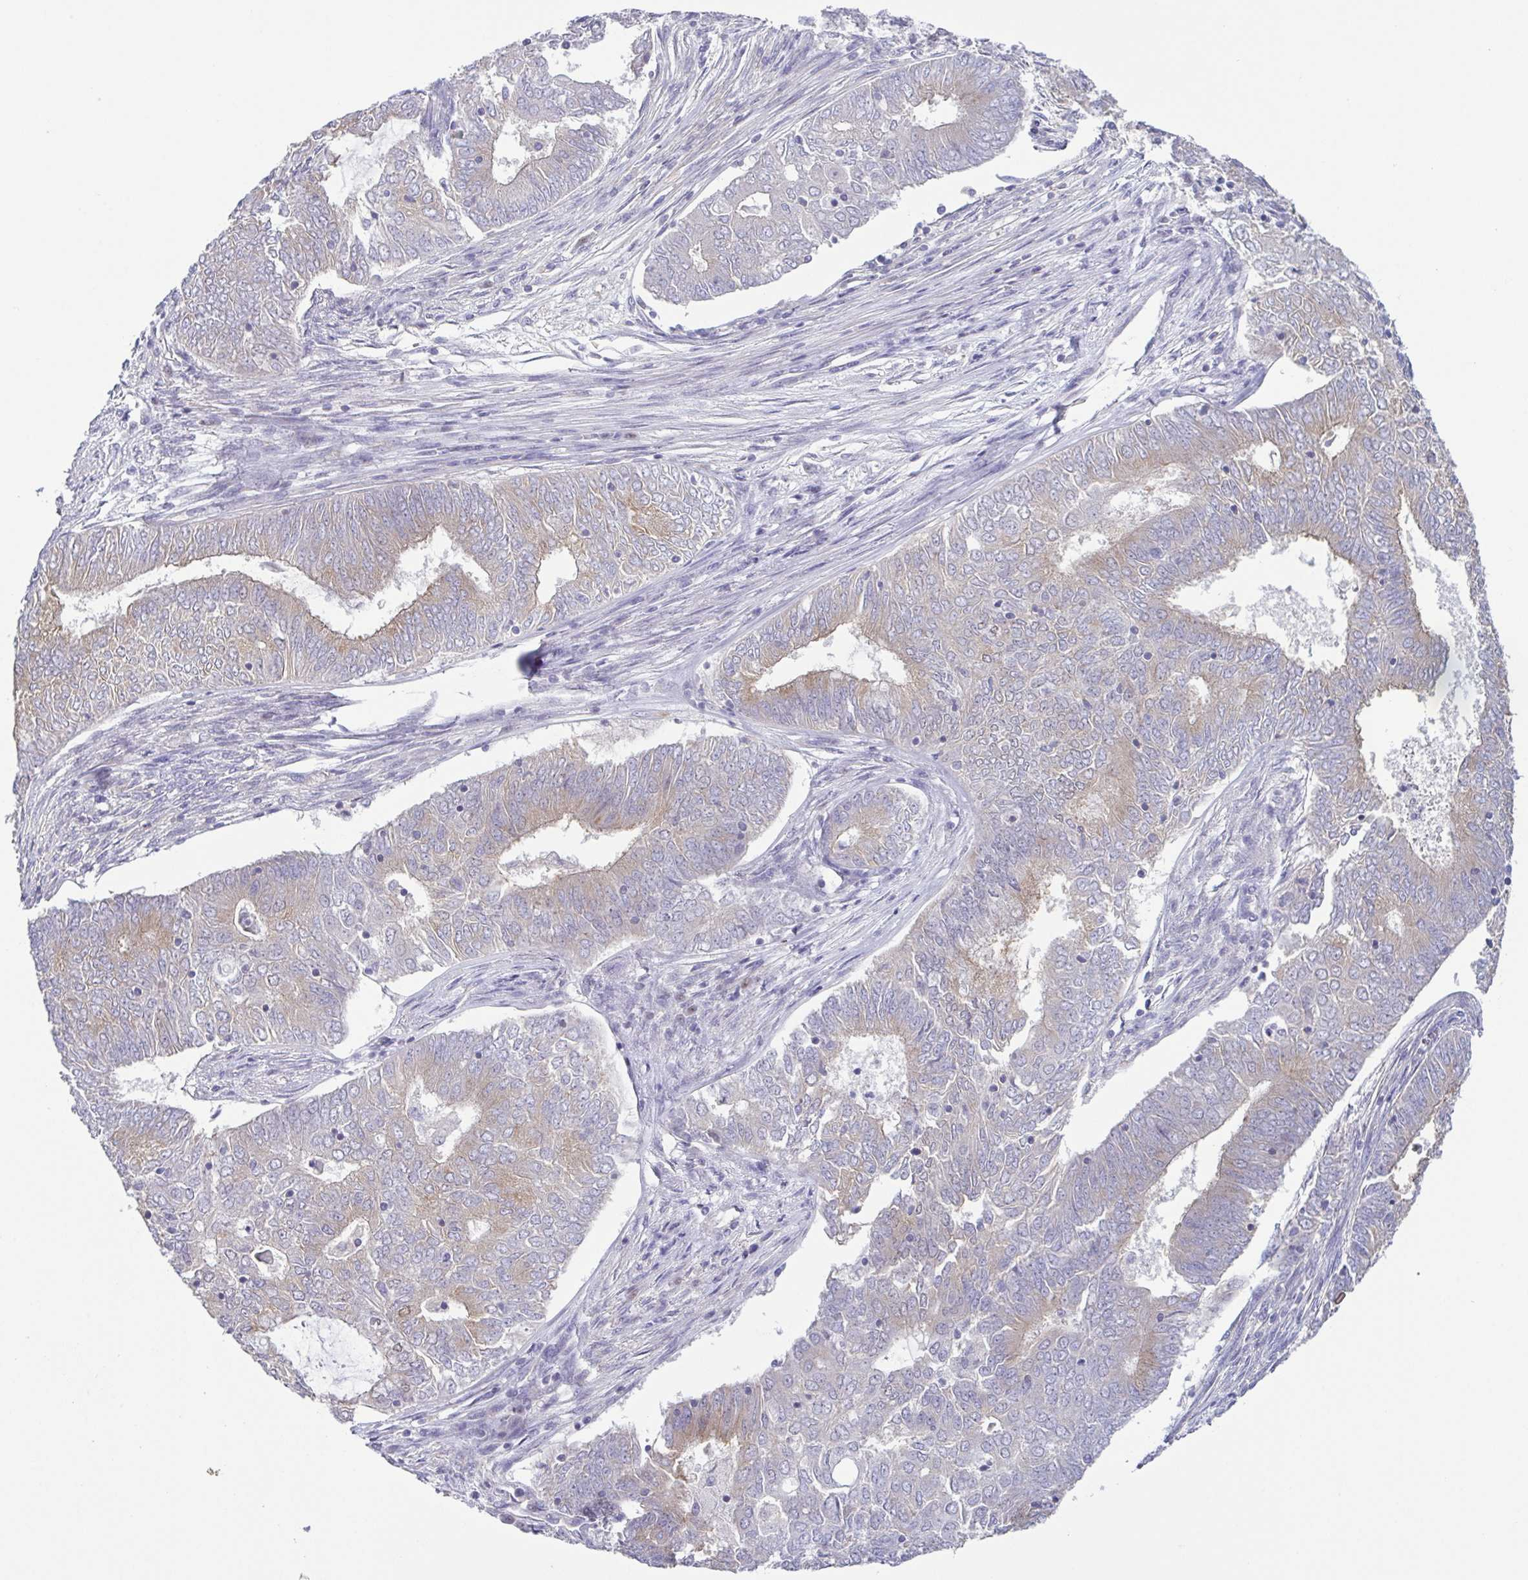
{"staining": {"intensity": "moderate", "quantity": "<25%", "location": "nuclear"}, "tissue": "endometrial cancer", "cell_type": "Tumor cells", "image_type": "cancer", "snomed": [{"axis": "morphology", "description": "Adenocarcinoma, NOS"}, {"axis": "topography", "description": "Endometrium"}], "caption": "A high-resolution histopathology image shows immunohistochemistry staining of adenocarcinoma (endometrial), which shows moderate nuclear expression in approximately <25% of tumor cells.", "gene": "UBE2Q1", "patient": {"sex": "female", "age": 62}}